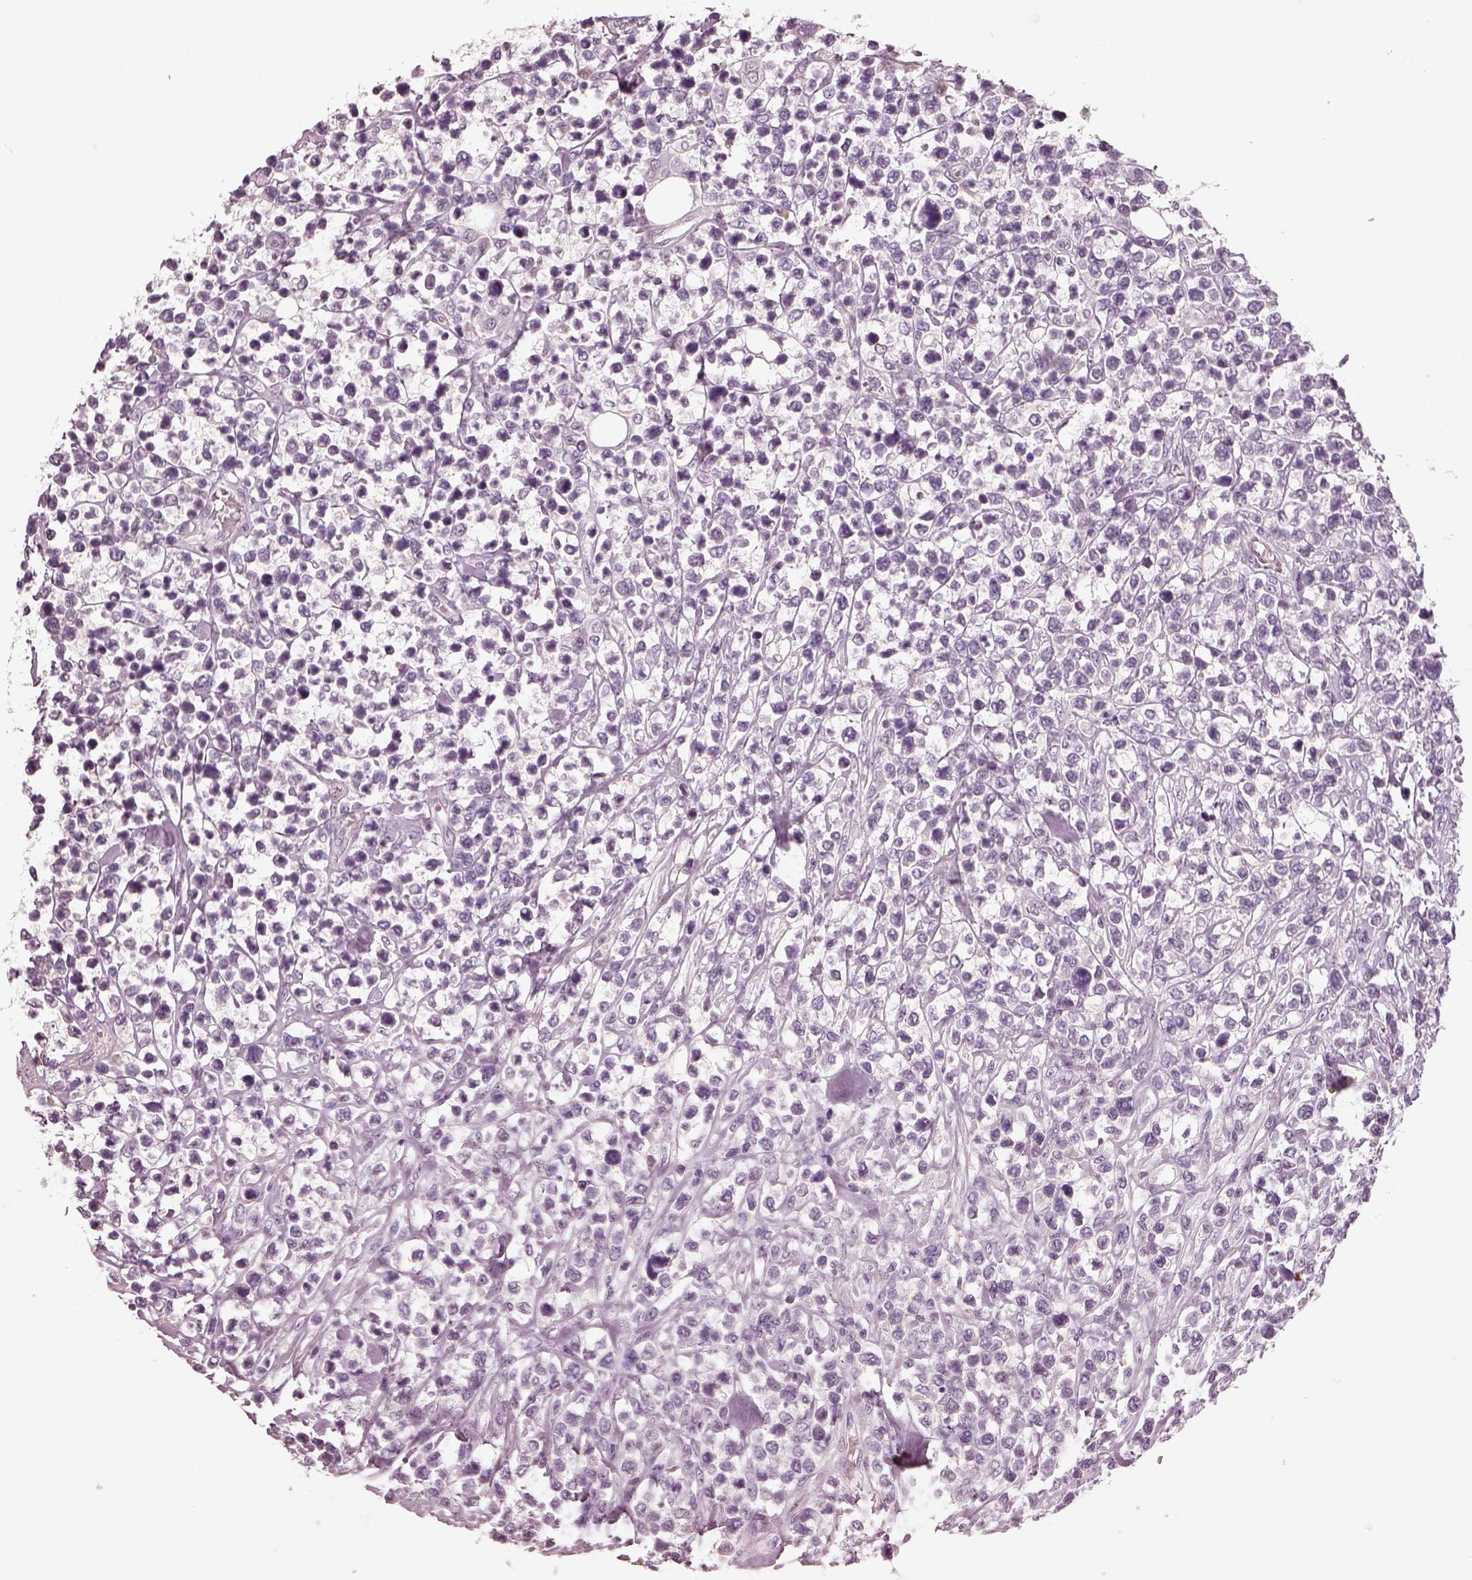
{"staining": {"intensity": "negative", "quantity": "none", "location": "none"}, "tissue": "lymphoma", "cell_type": "Tumor cells", "image_type": "cancer", "snomed": [{"axis": "morphology", "description": "Malignant lymphoma, non-Hodgkin's type, High grade"}, {"axis": "topography", "description": "Soft tissue"}], "caption": "IHC histopathology image of human lymphoma stained for a protein (brown), which shows no staining in tumor cells.", "gene": "EGR4", "patient": {"sex": "female", "age": 56}}